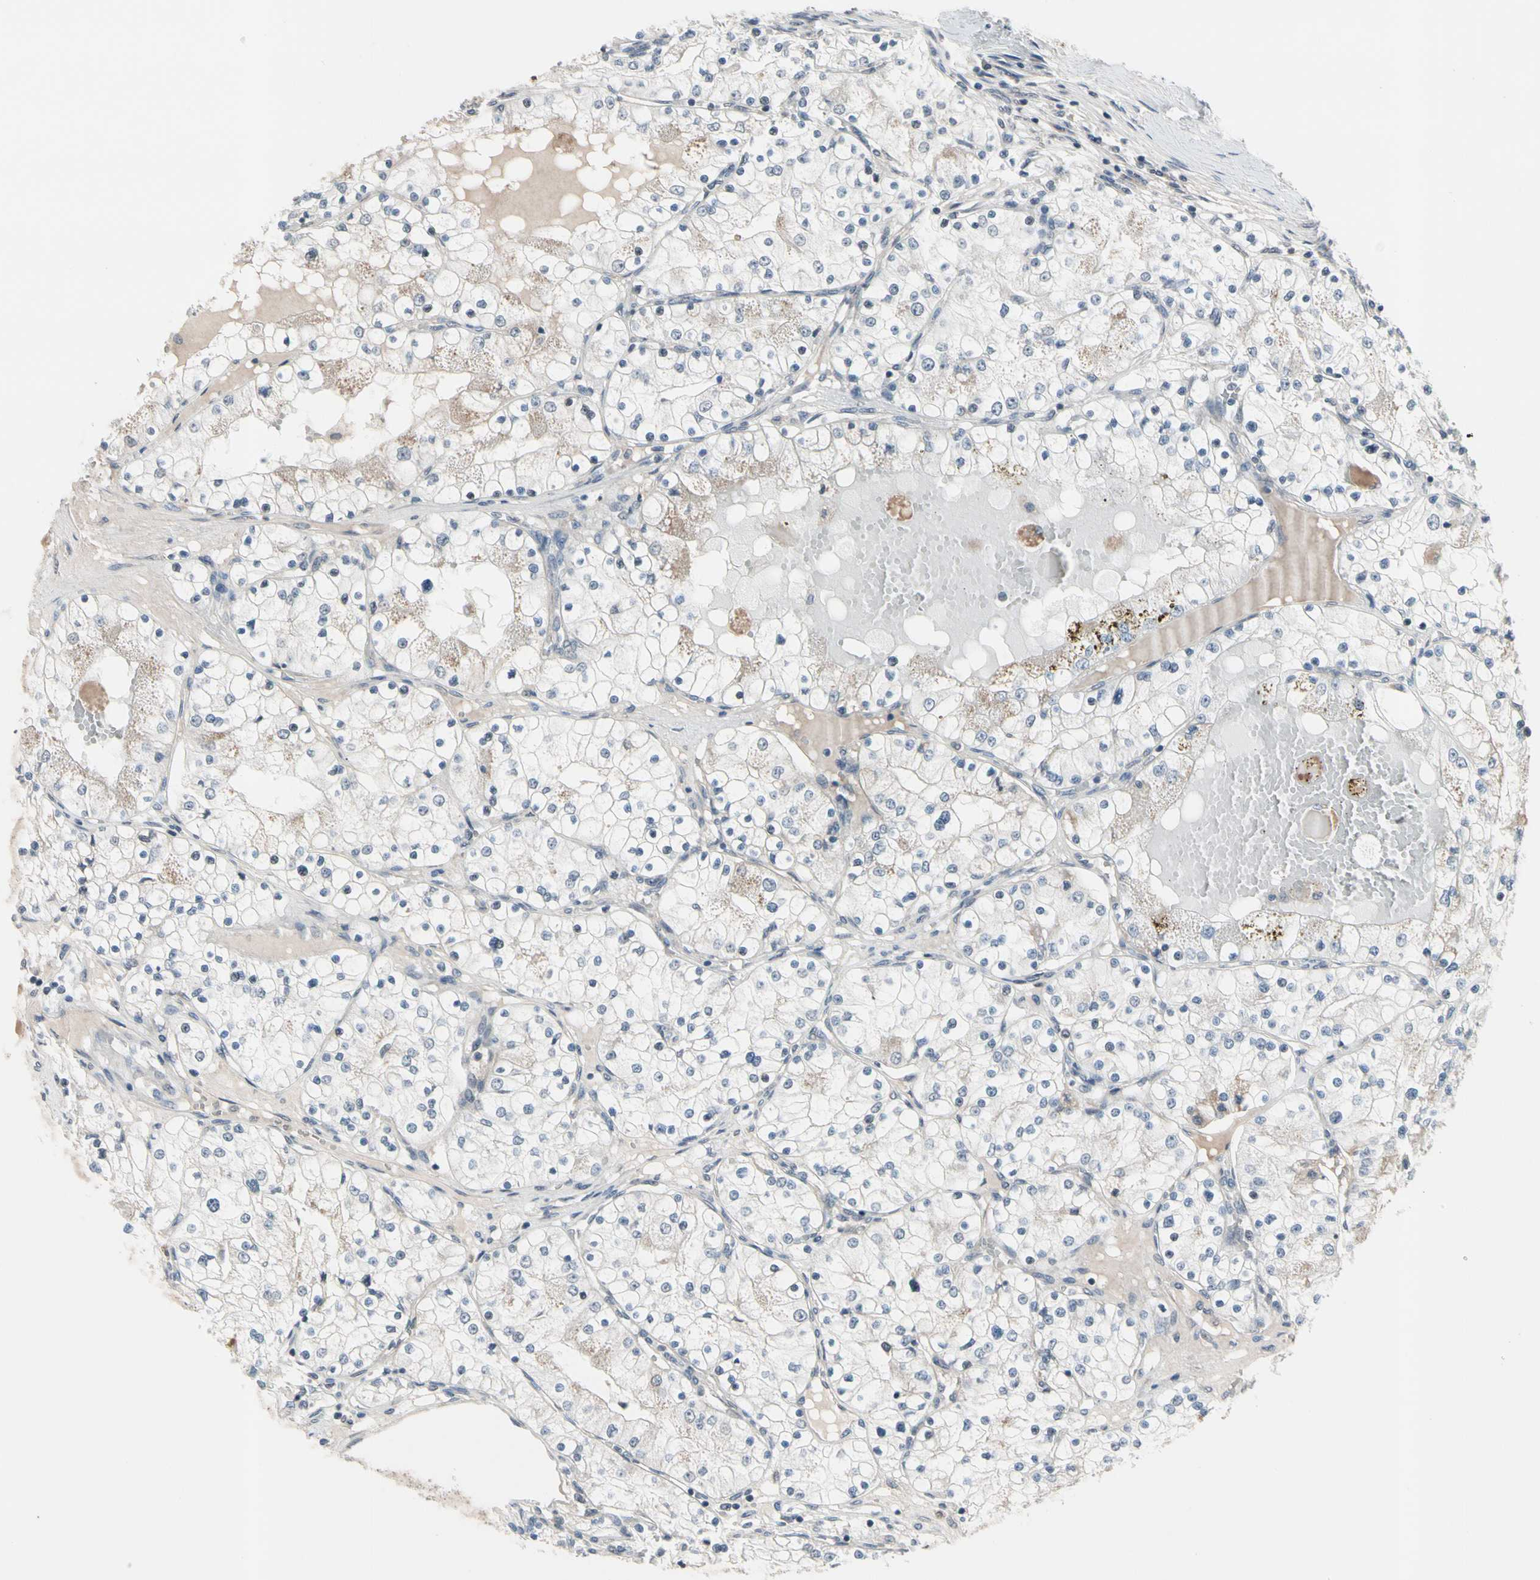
{"staining": {"intensity": "negative", "quantity": "none", "location": "none"}, "tissue": "renal cancer", "cell_type": "Tumor cells", "image_type": "cancer", "snomed": [{"axis": "morphology", "description": "Adenocarcinoma, NOS"}, {"axis": "topography", "description": "Kidney"}], "caption": "Tumor cells are negative for brown protein staining in adenocarcinoma (renal).", "gene": "SV2A", "patient": {"sex": "male", "age": 68}}